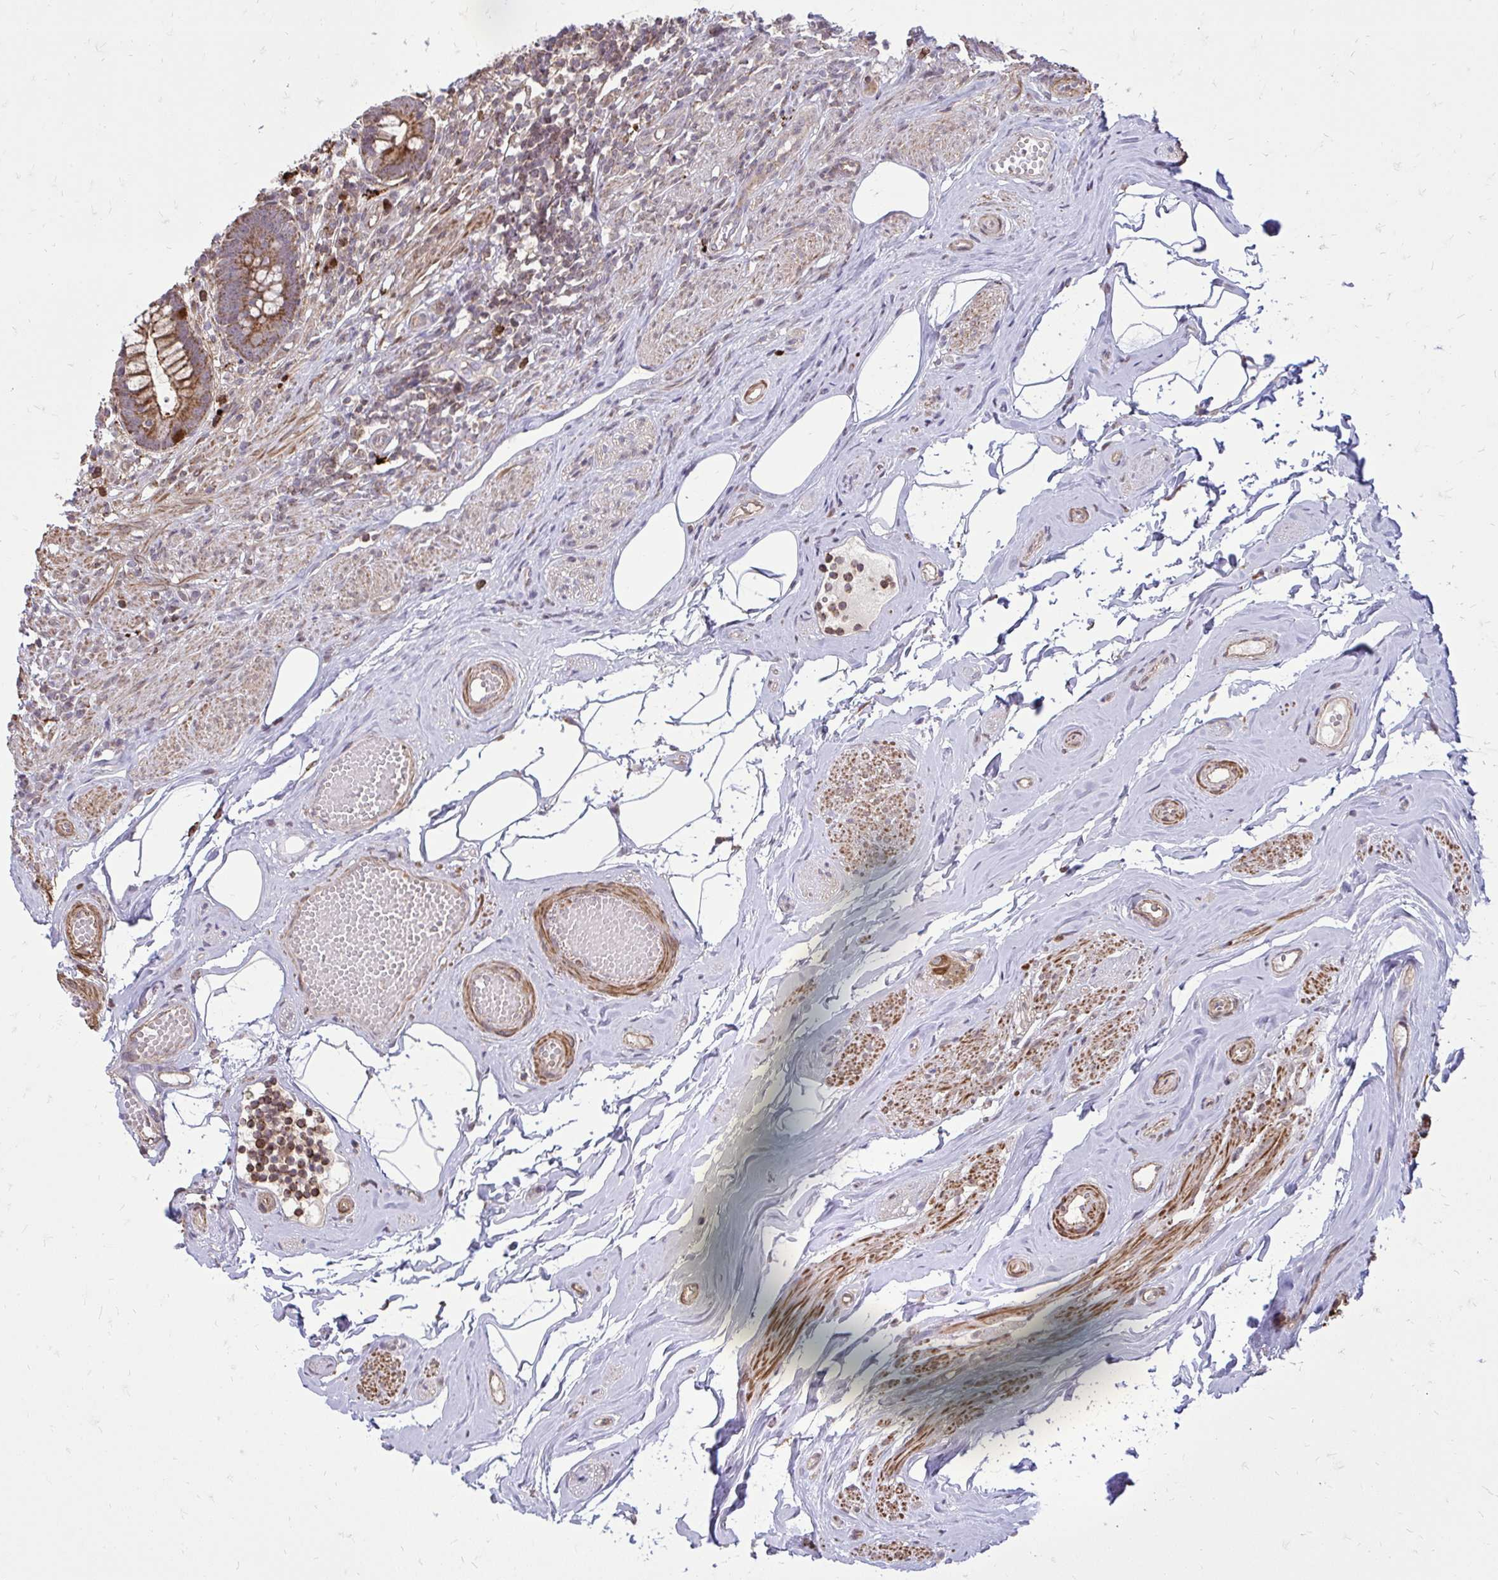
{"staining": {"intensity": "strong", "quantity": ">75%", "location": "cytoplasmic/membranous"}, "tissue": "appendix", "cell_type": "Glandular cells", "image_type": "normal", "snomed": [{"axis": "morphology", "description": "Normal tissue, NOS"}, {"axis": "topography", "description": "Appendix"}], "caption": "Appendix was stained to show a protein in brown. There is high levels of strong cytoplasmic/membranous expression in about >75% of glandular cells. The protein is shown in brown color, while the nuclei are stained blue.", "gene": "SLC7A5", "patient": {"sex": "female", "age": 56}}